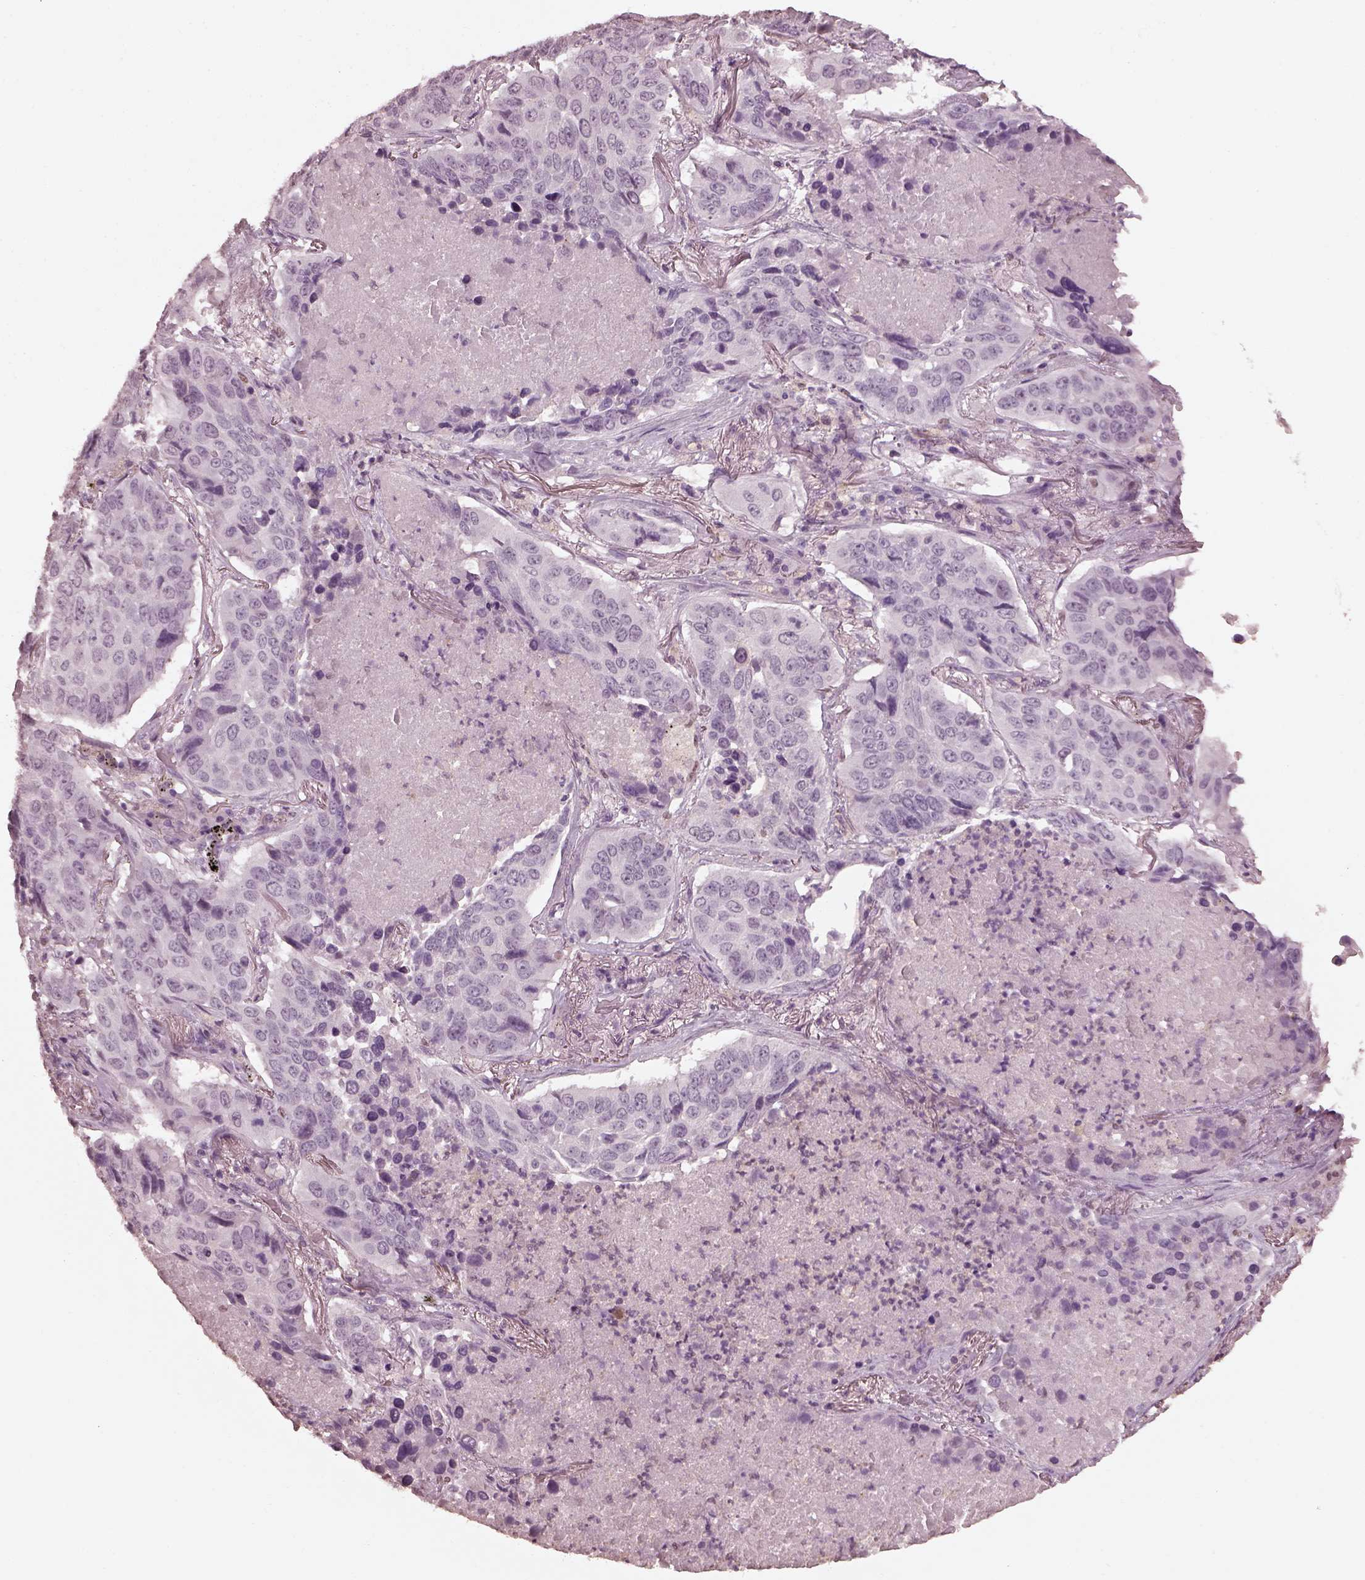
{"staining": {"intensity": "negative", "quantity": "none", "location": "none"}, "tissue": "lung cancer", "cell_type": "Tumor cells", "image_type": "cancer", "snomed": [{"axis": "morphology", "description": "Normal tissue, NOS"}, {"axis": "morphology", "description": "Squamous cell carcinoma, NOS"}, {"axis": "topography", "description": "Bronchus"}, {"axis": "topography", "description": "Lung"}], "caption": "Human lung cancer (squamous cell carcinoma) stained for a protein using immunohistochemistry reveals no positivity in tumor cells.", "gene": "TSKS", "patient": {"sex": "male", "age": 64}}